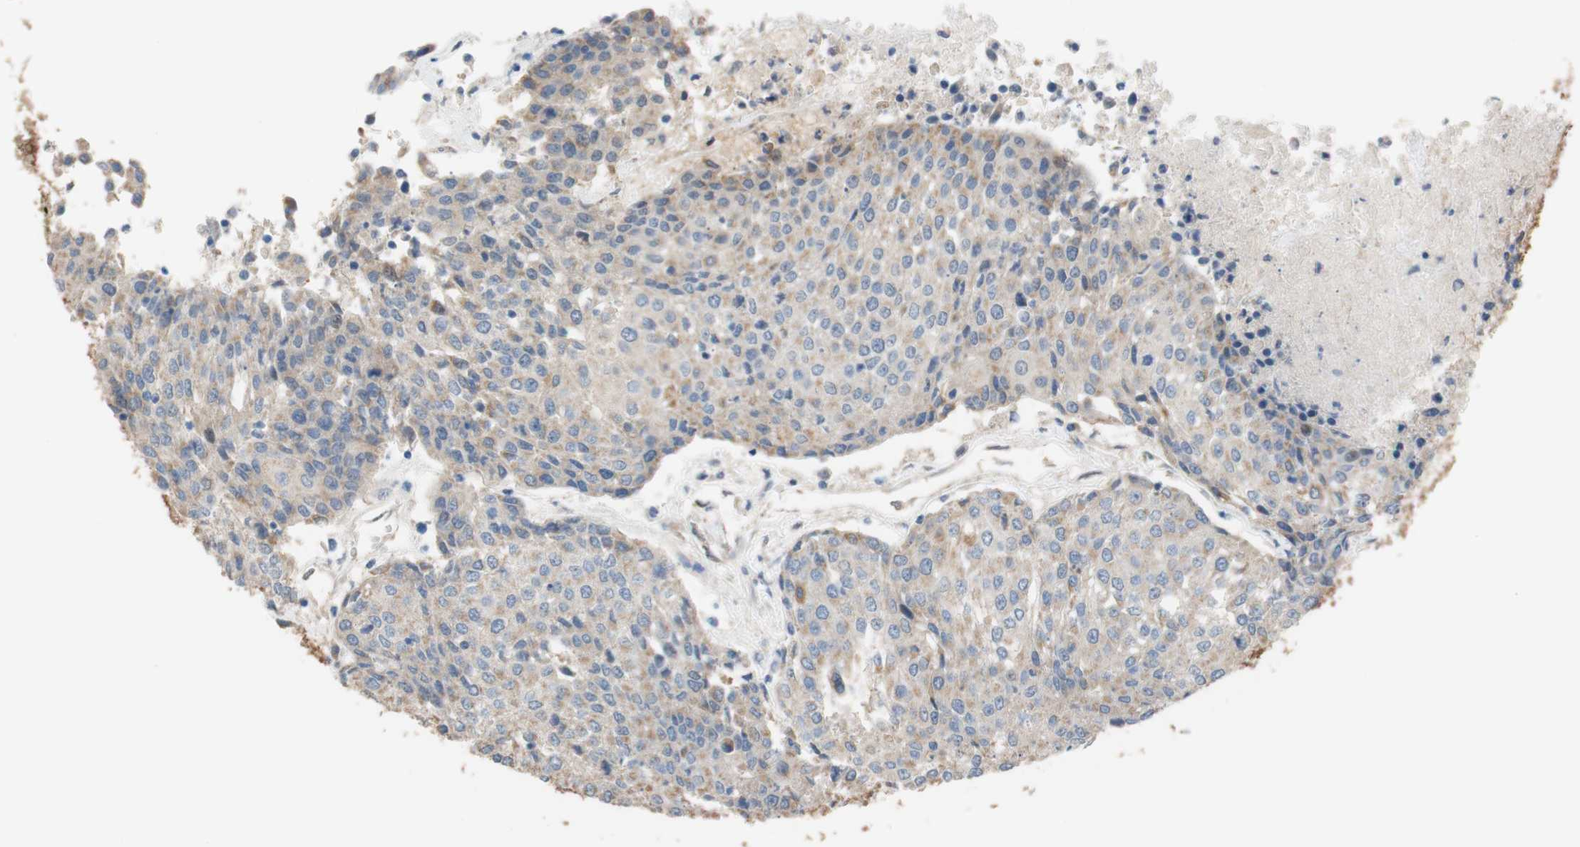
{"staining": {"intensity": "moderate", "quantity": ">75%", "location": "cytoplasmic/membranous"}, "tissue": "urothelial cancer", "cell_type": "Tumor cells", "image_type": "cancer", "snomed": [{"axis": "morphology", "description": "Urothelial carcinoma, High grade"}, {"axis": "topography", "description": "Urinary bladder"}], "caption": "Human high-grade urothelial carcinoma stained with a brown dye displays moderate cytoplasmic/membranous positive positivity in about >75% of tumor cells.", "gene": "ALDH1A2", "patient": {"sex": "female", "age": 85}}